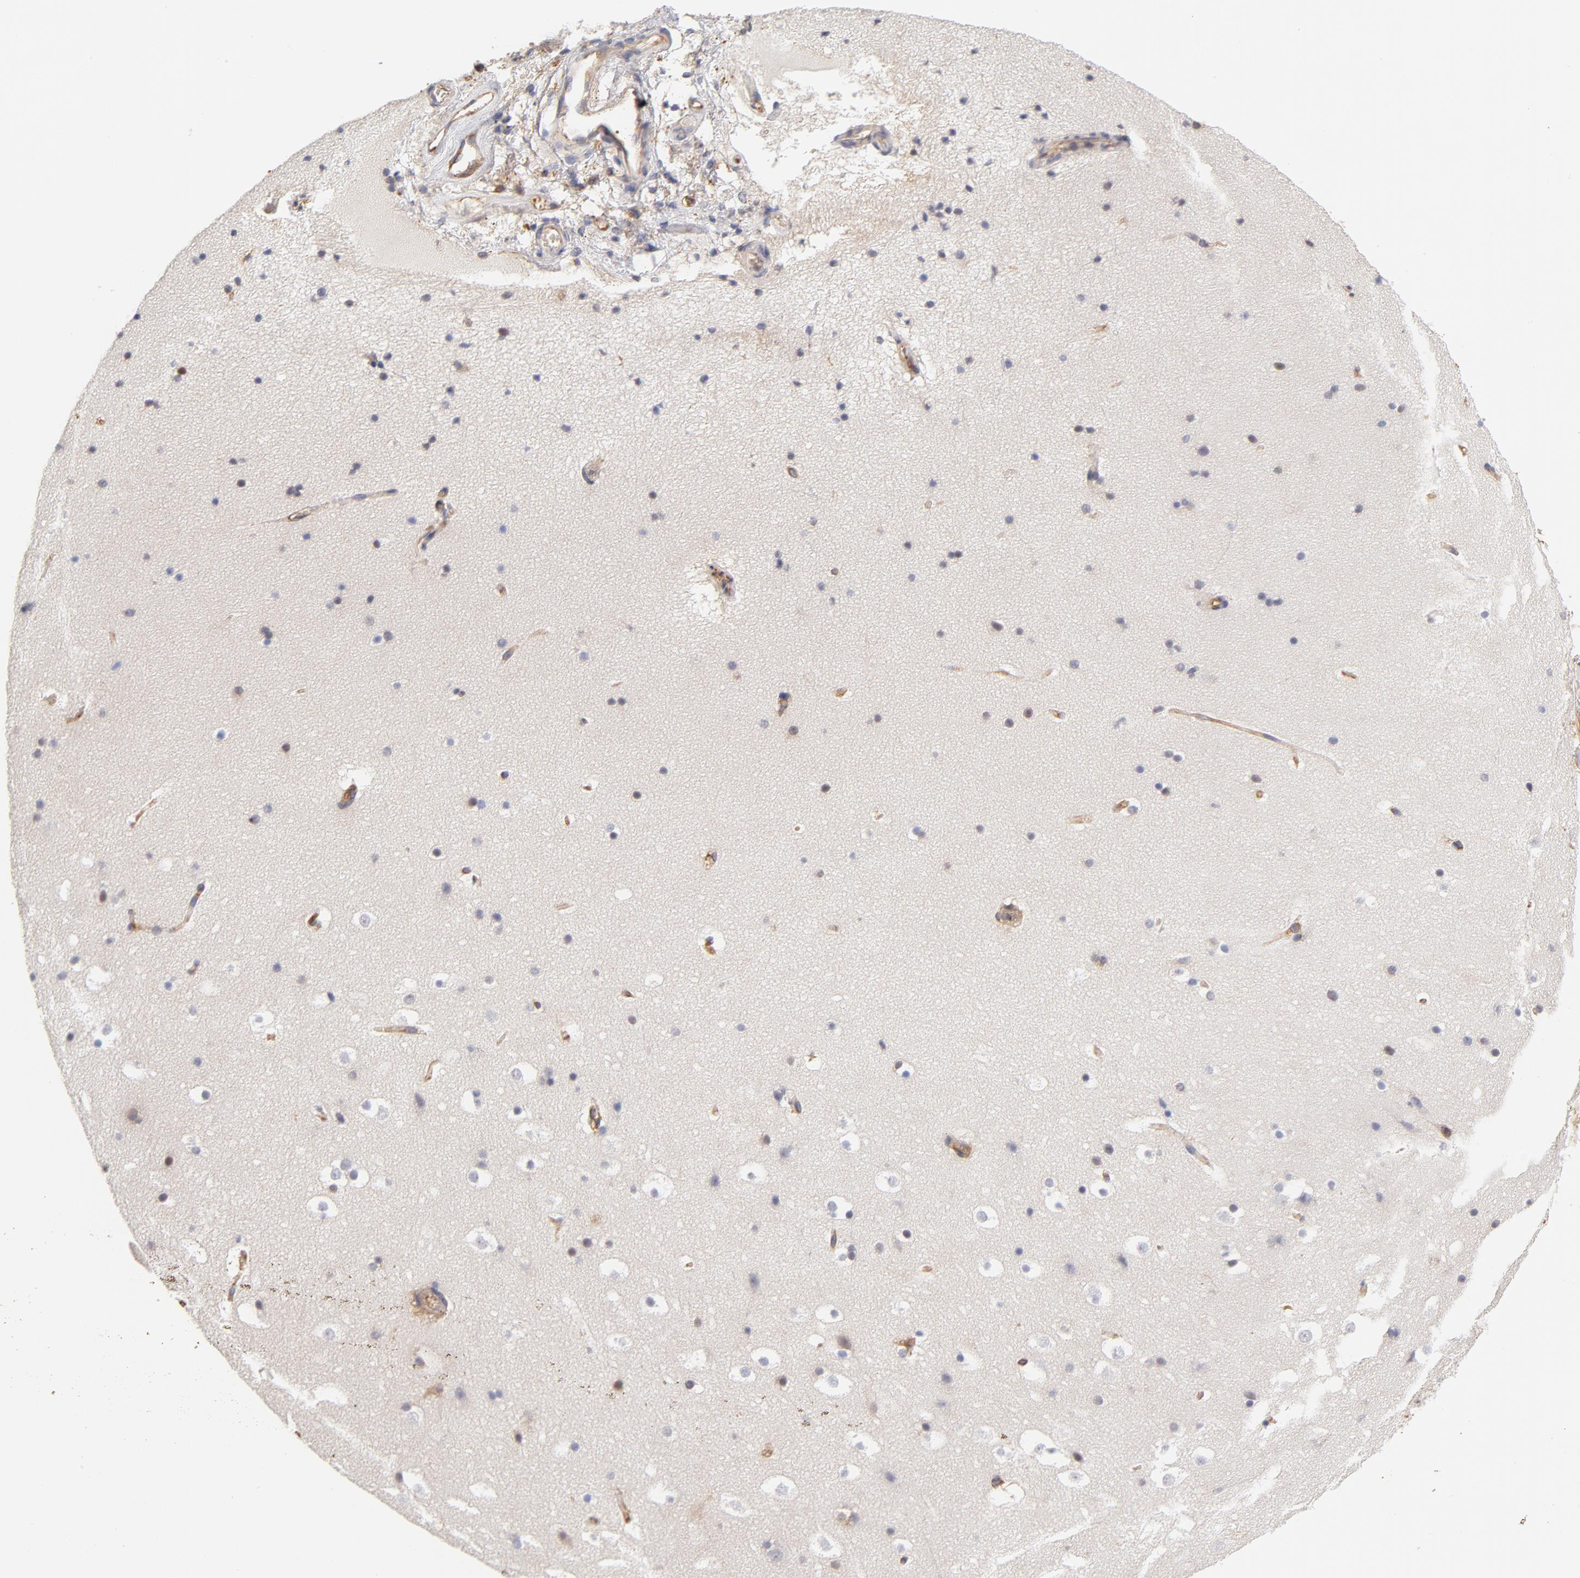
{"staining": {"intensity": "negative", "quantity": "none", "location": "none"}, "tissue": "hippocampus", "cell_type": "Glial cells", "image_type": "normal", "snomed": [{"axis": "morphology", "description": "Normal tissue, NOS"}, {"axis": "topography", "description": "Hippocampus"}], "caption": "This is a photomicrograph of immunohistochemistry (IHC) staining of unremarkable hippocampus, which shows no positivity in glial cells.", "gene": "FCMR", "patient": {"sex": "male", "age": 45}}